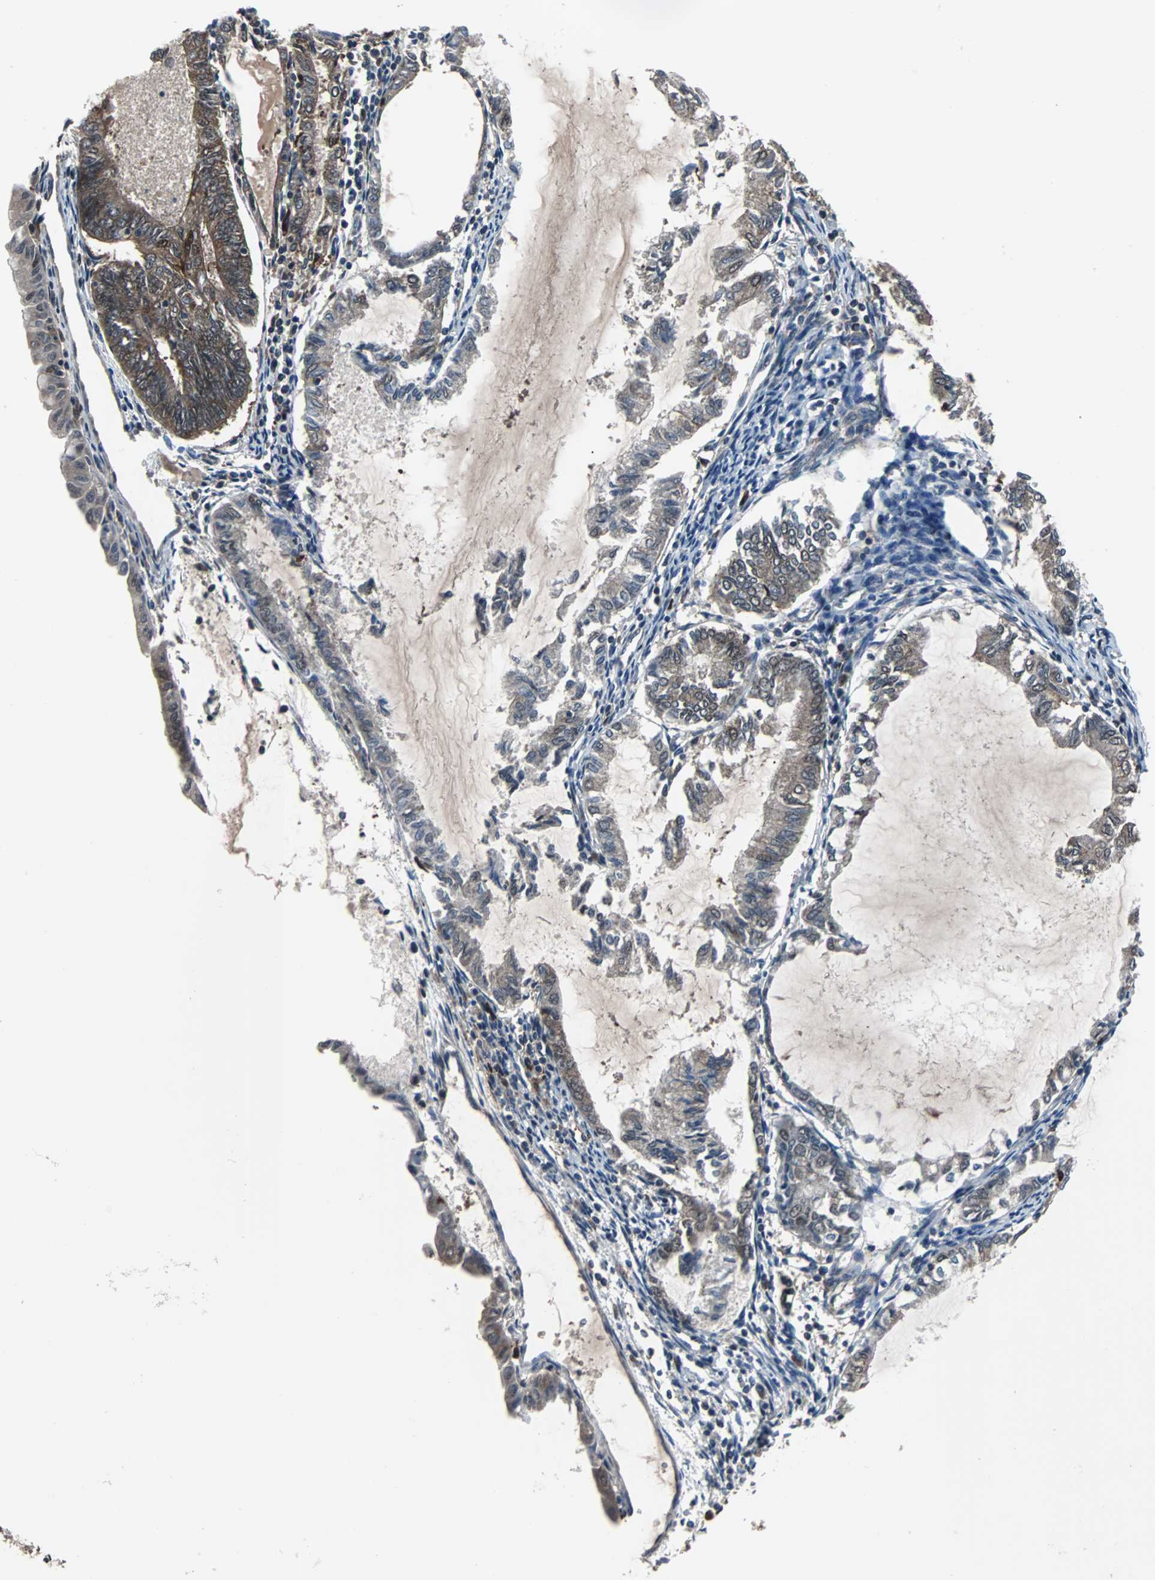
{"staining": {"intensity": "moderate", "quantity": ">75%", "location": "cytoplasmic/membranous"}, "tissue": "endometrial cancer", "cell_type": "Tumor cells", "image_type": "cancer", "snomed": [{"axis": "morphology", "description": "Adenocarcinoma, NOS"}, {"axis": "topography", "description": "Endometrium"}], "caption": "This is a histology image of immunohistochemistry (IHC) staining of endometrial cancer (adenocarcinoma), which shows moderate positivity in the cytoplasmic/membranous of tumor cells.", "gene": "PAK1", "patient": {"sex": "female", "age": 86}}